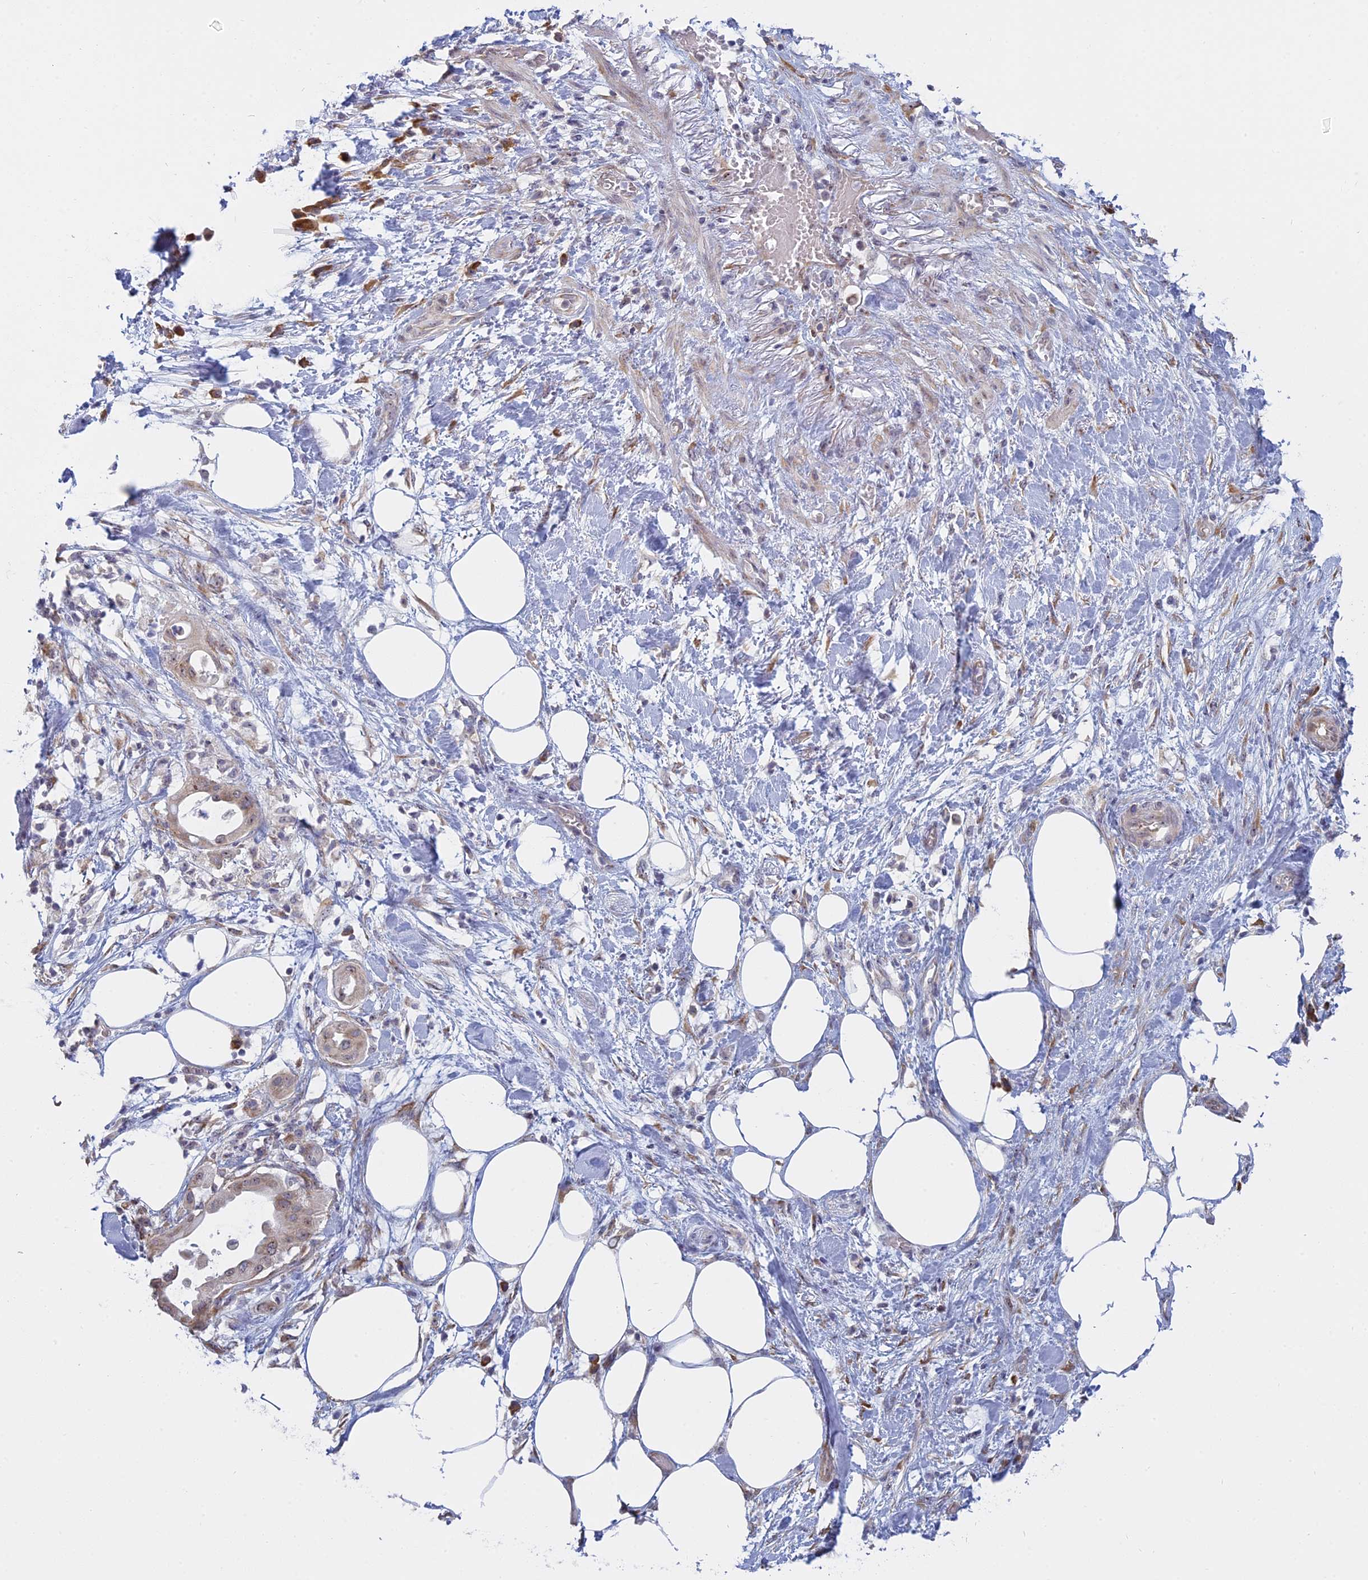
{"staining": {"intensity": "weak", "quantity": "25%-75%", "location": "cytoplasmic/membranous,nuclear"}, "tissue": "pancreatic cancer", "cell_type": "Tumor cells", "image_type": "cancer", "snomed": [{"axis": "morphology", "description": "Adenocarcinoma, NOS"}, {"axis": "topography", "description": "Pancreas"}], "caption": "An immunohistochemistry (IHC) photomicrograph of neoplastic tissue is shown. Protein staining in brown labels weak cytoplasmic/membranous and nuclear positivity in pancreatic adenocarcinoma within tumor cells.", "gene": "RPS19BP1", "patient": {"sex": "male", "age": 68}}